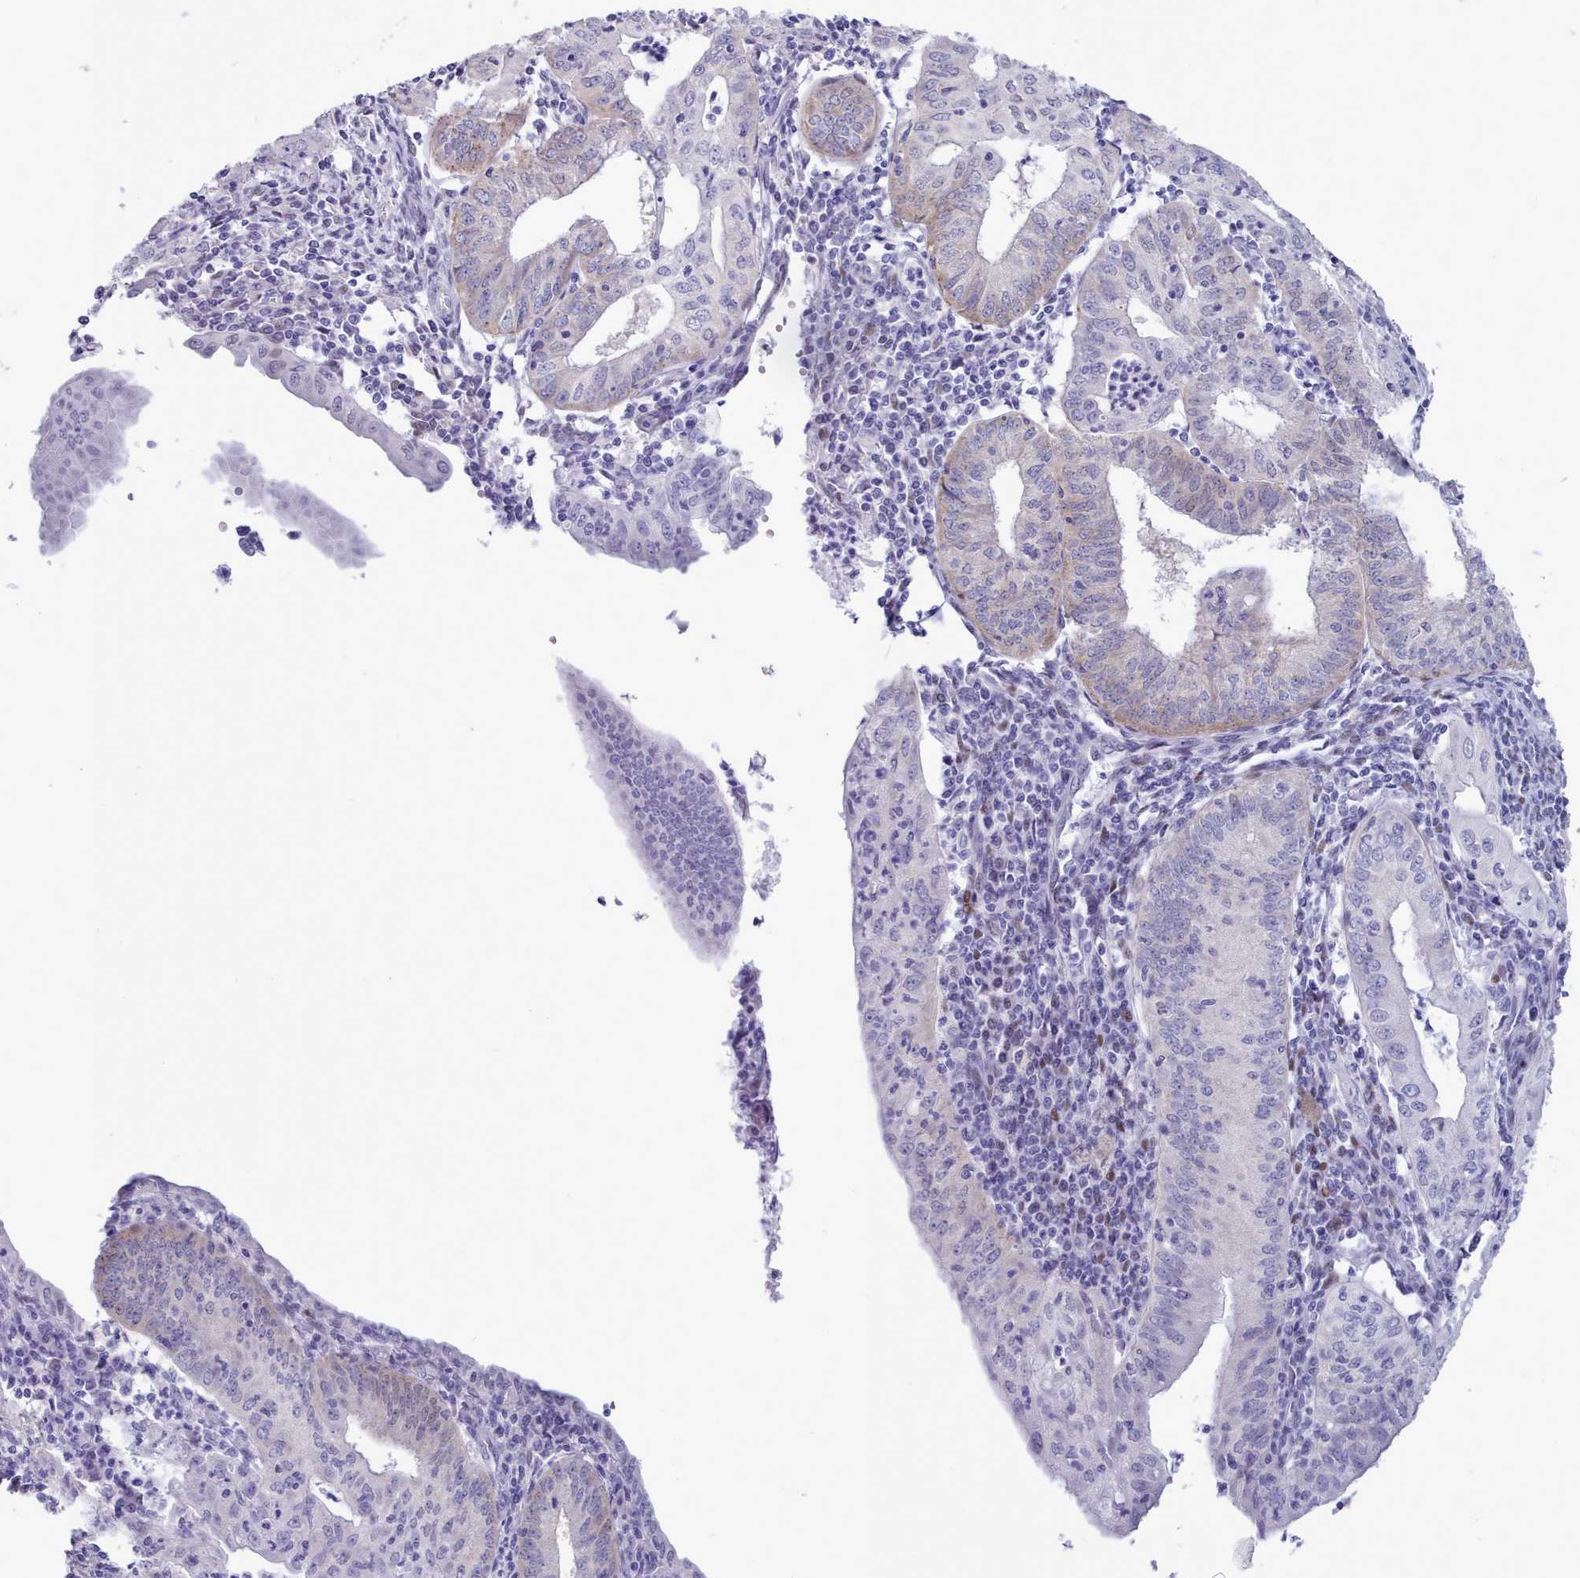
{"staining": {"intensity": "negative", "quantity": "none", "location": "none"}, "tissue": "endometrial cancer", "cell_type": "Tumor cells", "image_type": "cancer", "snomed": [{"axis": "morphology", "description": "Adenocarcinoma, NOS"}, {"axis": "topography", "description": "Endometrium"}], "caption": "The histopathology image displays no significant expression in tumor cells of endometrial cancer. Brightfield microscopy of IHC stained with DAB (3,3'-diaminobenzidine) (brown) and hematoxylin (blue), captured at high magnification.", "gene": "TMEM253", "patient": {"sex": "female", "age": 60}}